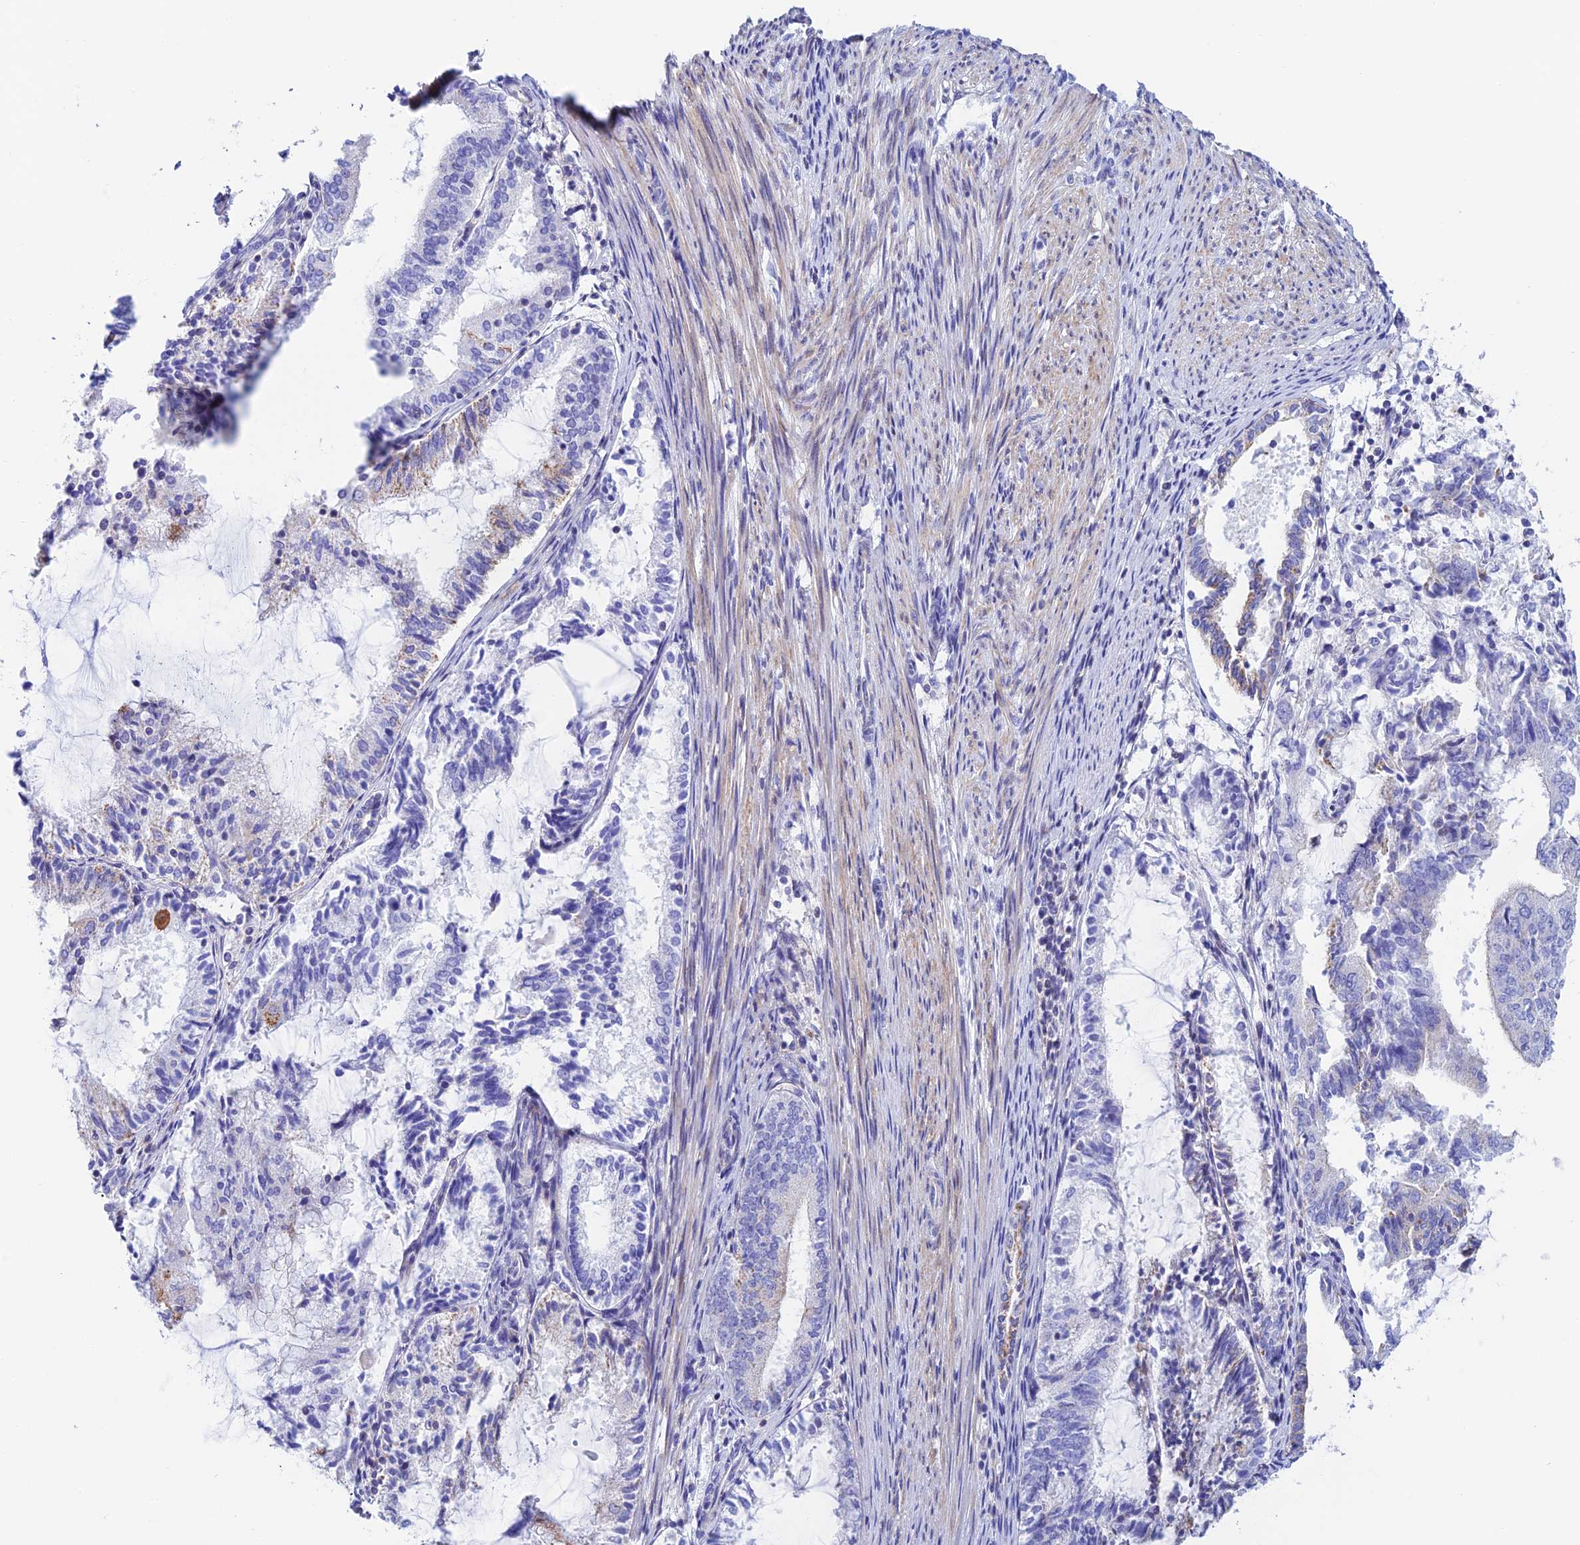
{"staining": {"intensity": "negative", "quantity": "none", "location": "none"}, "tissue": "endometrial cancer", "cell_type": "Tumor cells", "image_type": "cancer", "snomed": [{"axis": "morphology", "description": "Adenocarcinoma, NOS"}, {"axis": "topography", "description": "Endometrium"}], "caption": "Endometrial cancer (adenocarcinoma) was stained to show a protein in brown. There is no significant expression in tumor cells. (Stains: DAB IHC with hematoxylin counter stain, Microscopy: brightfield microscopy at high magnification).", "gene": "PRIM1", "patient": {"sex": "female", "age": 81}}